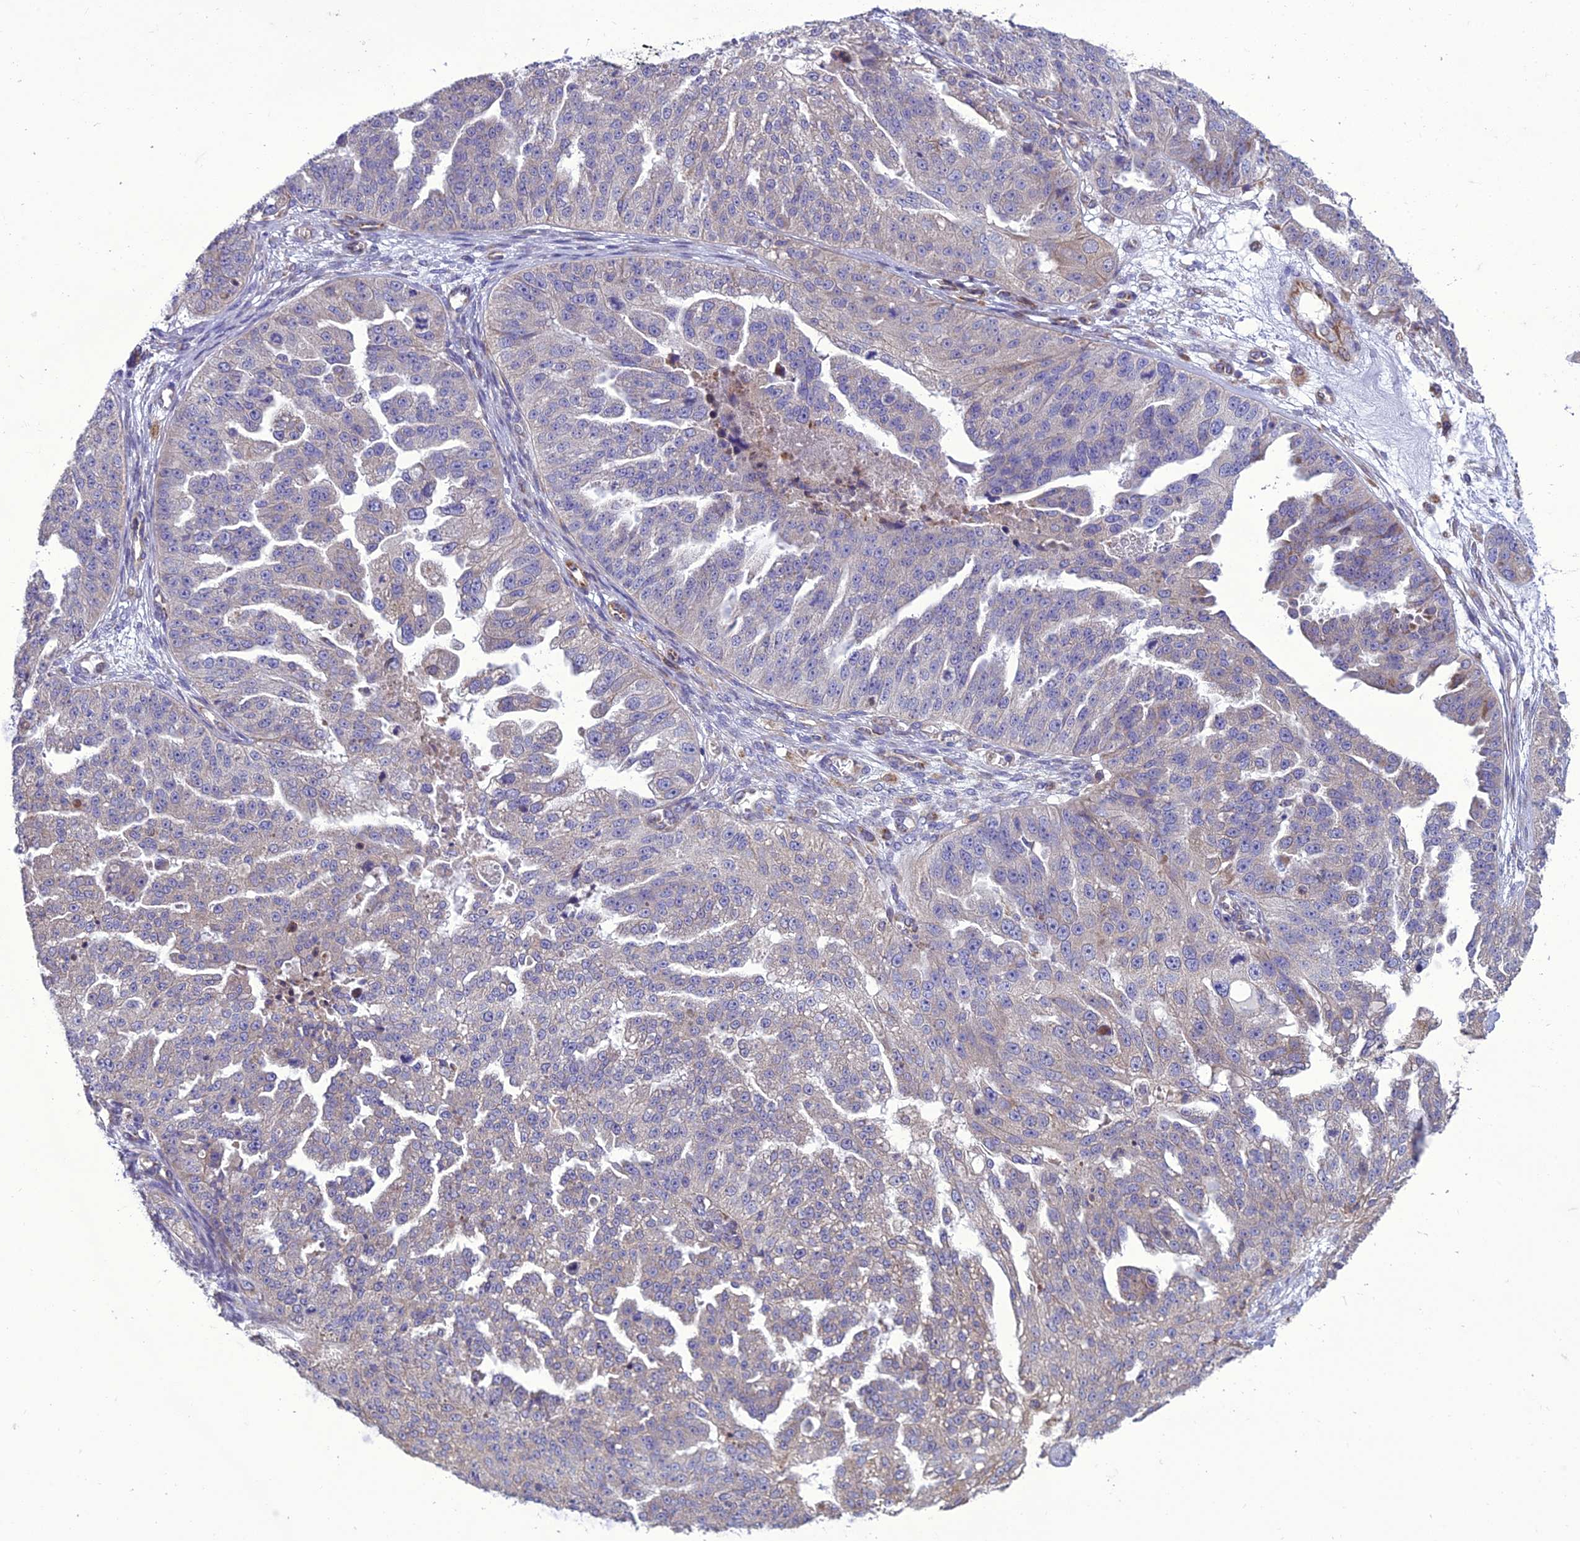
{"staining": {"intensity": "weak", "quantity": "<25%", "location": "cytoplasmic/membranous"}, "tissue": "ovarian cancer", "cell_type": "Tumor cells", "image_type": "cancer", "snomed": [{"axis": "morphology", "description": "Cystadenocarcinoma, serous, NOS"}, {"axis": "topography", "description": "Ovary"}], "caption": "Human ovarian cancer (serous cystadenocarcinoma) stained for a protein using IHC demonstrates no expression in tumor cells.", "gene": "GIMAP1", "patient": {"sex": "female", "age": 58}}